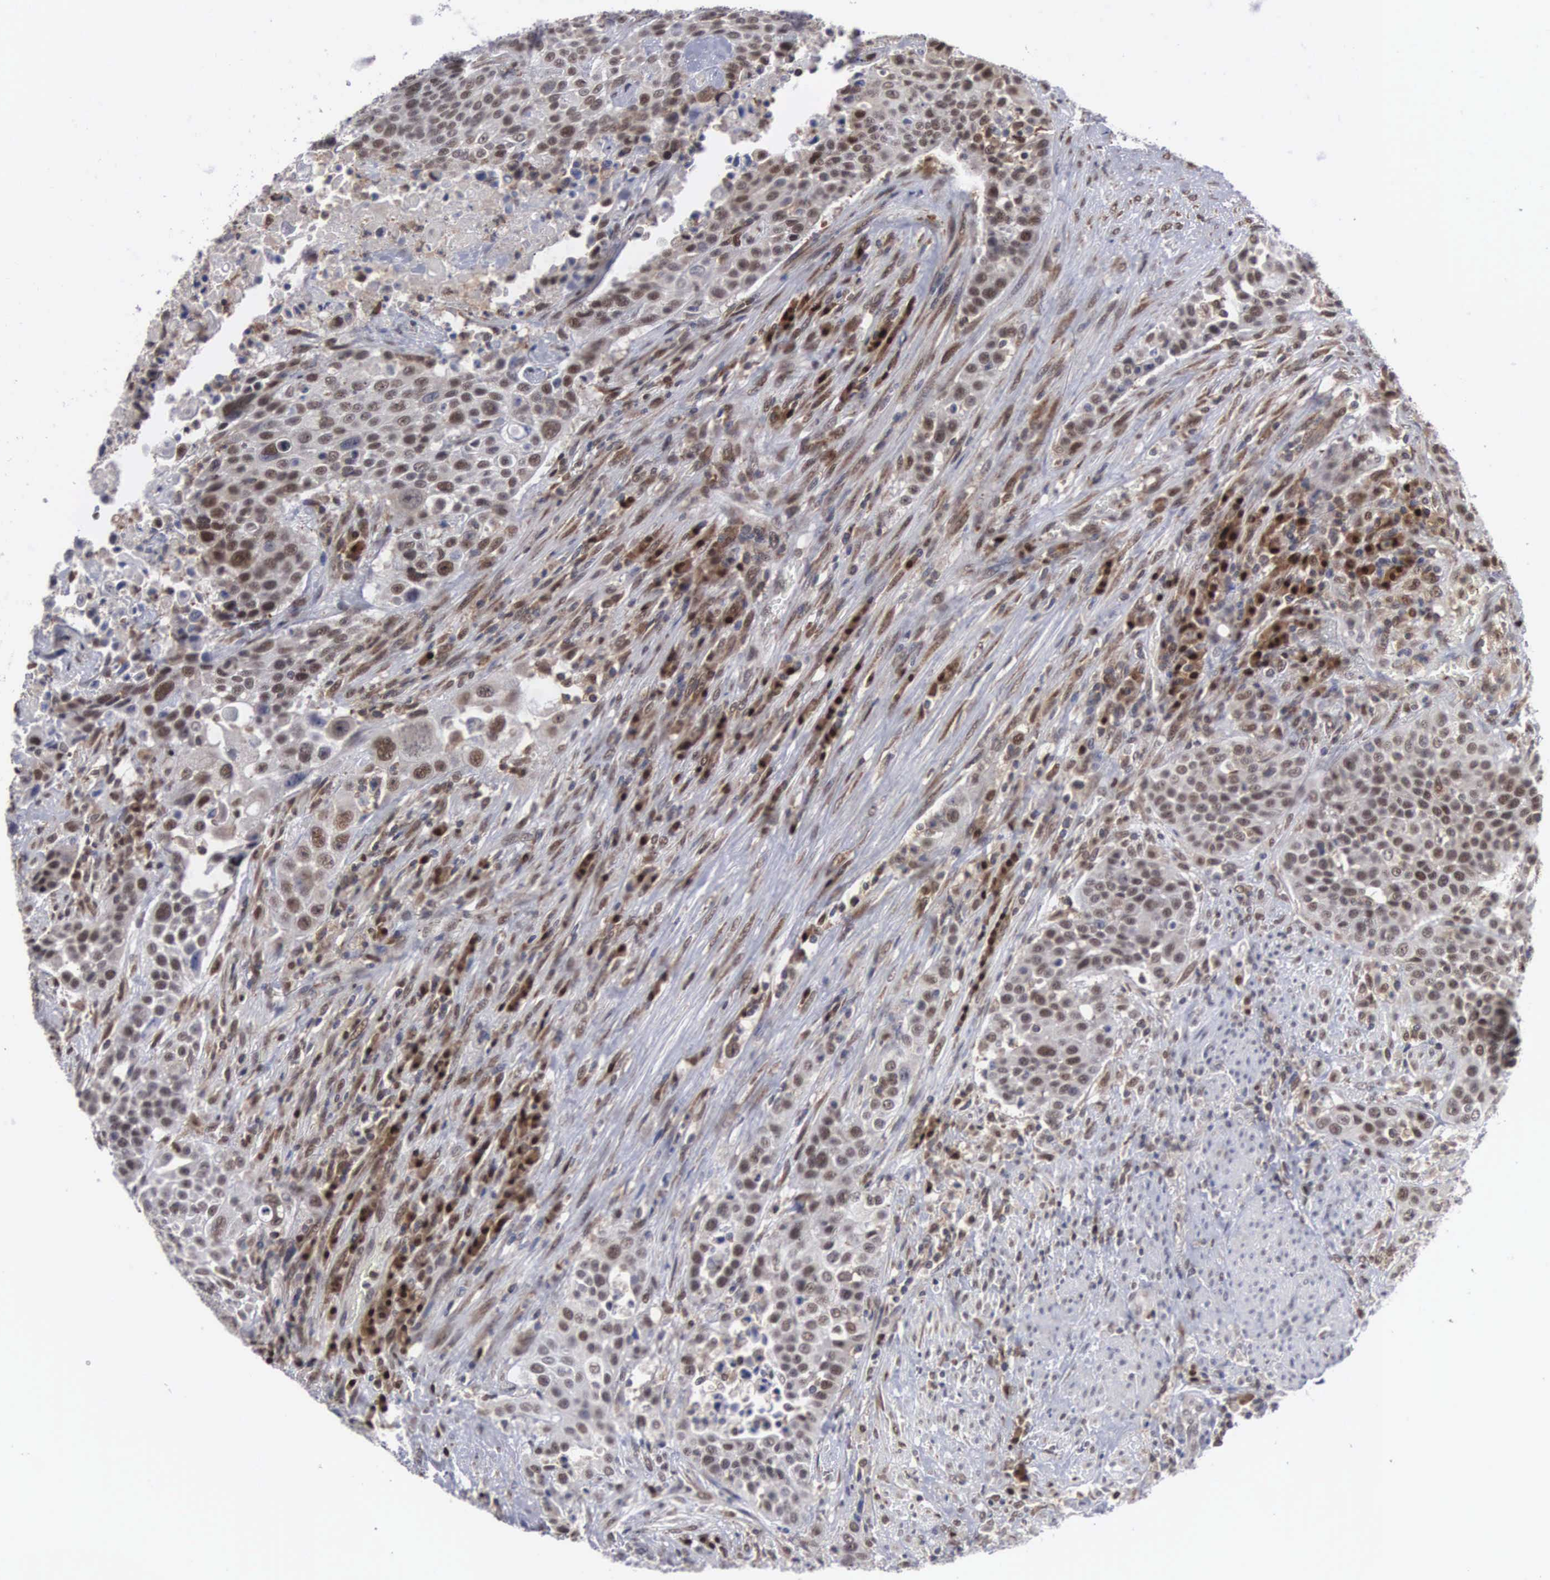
{"staining": {"intensity": "moderate", "quantity": "25%-75%", "location": "nuclear"}, "tissue": "urothelial cancer", "cell_type": "Tumor cells", "image_type": "cancer", "snomed": [{"axis": "morphology", "description": "Urothelial carcinoma, High grade"}, {"axis": "topography", "description": "Urinary bladder"}], "caption": "Moderate nuclear expression is identified in about 25%-75% of tumor cells in urothelial carcinoma (high-grade).", "gene": "TRMT5", "patient": {"sex": "male", "age": 74}}